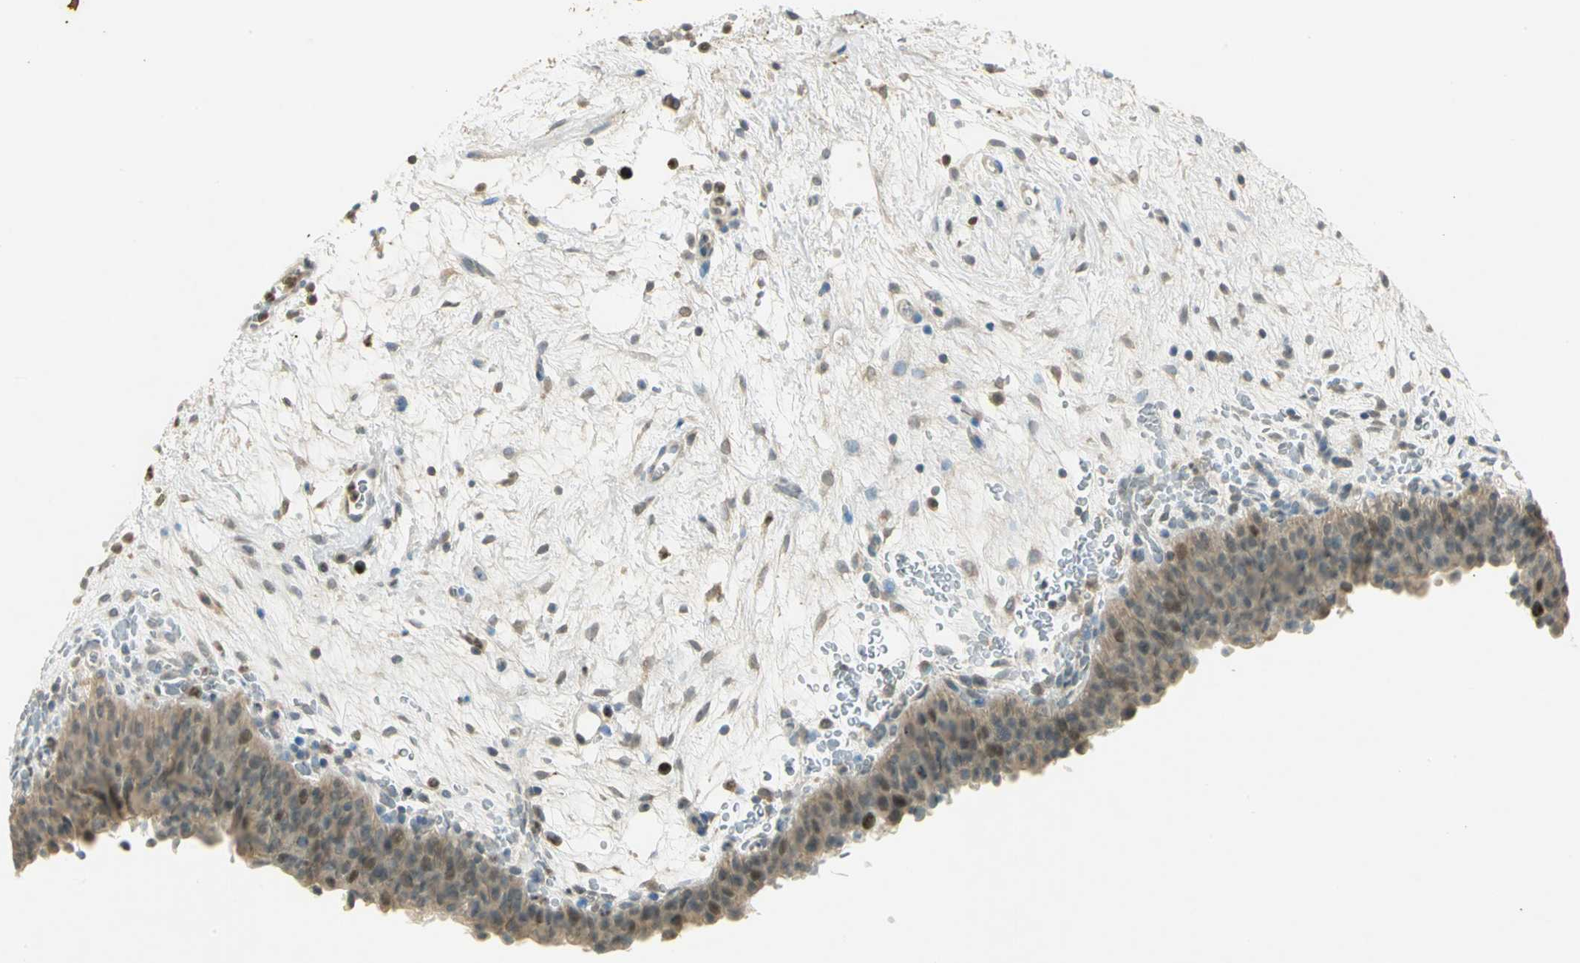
{"staining": {"intensity": "moderate", "quantity": "25%-75%", "location": "cytoplasmic/membranous,nuclear"}, "tissue": "urinary bladder", "cell_type": "Urothelial cells", "image_type": "normal", "snomed": [{"axis": "morphology", "description": "Normal tissue, NOS"}, {"axis": "morphology", "description": "Dysplasia, NOS"}, {"axis": "topography", "description": "Urinary bladder"}], "caption": "Protein expression analysis of benign human urinary bladder reveals moderate cytoplasmic/membranous,nuclear staining in approximately 25%-75% of urothelial cells. (Stains: DAB in brown, nuclei in blue, Microscopy: brightfield microscopy at high magnification).", "gene": "BIRC2", "patient": {"sex": "male", "age": 35}}